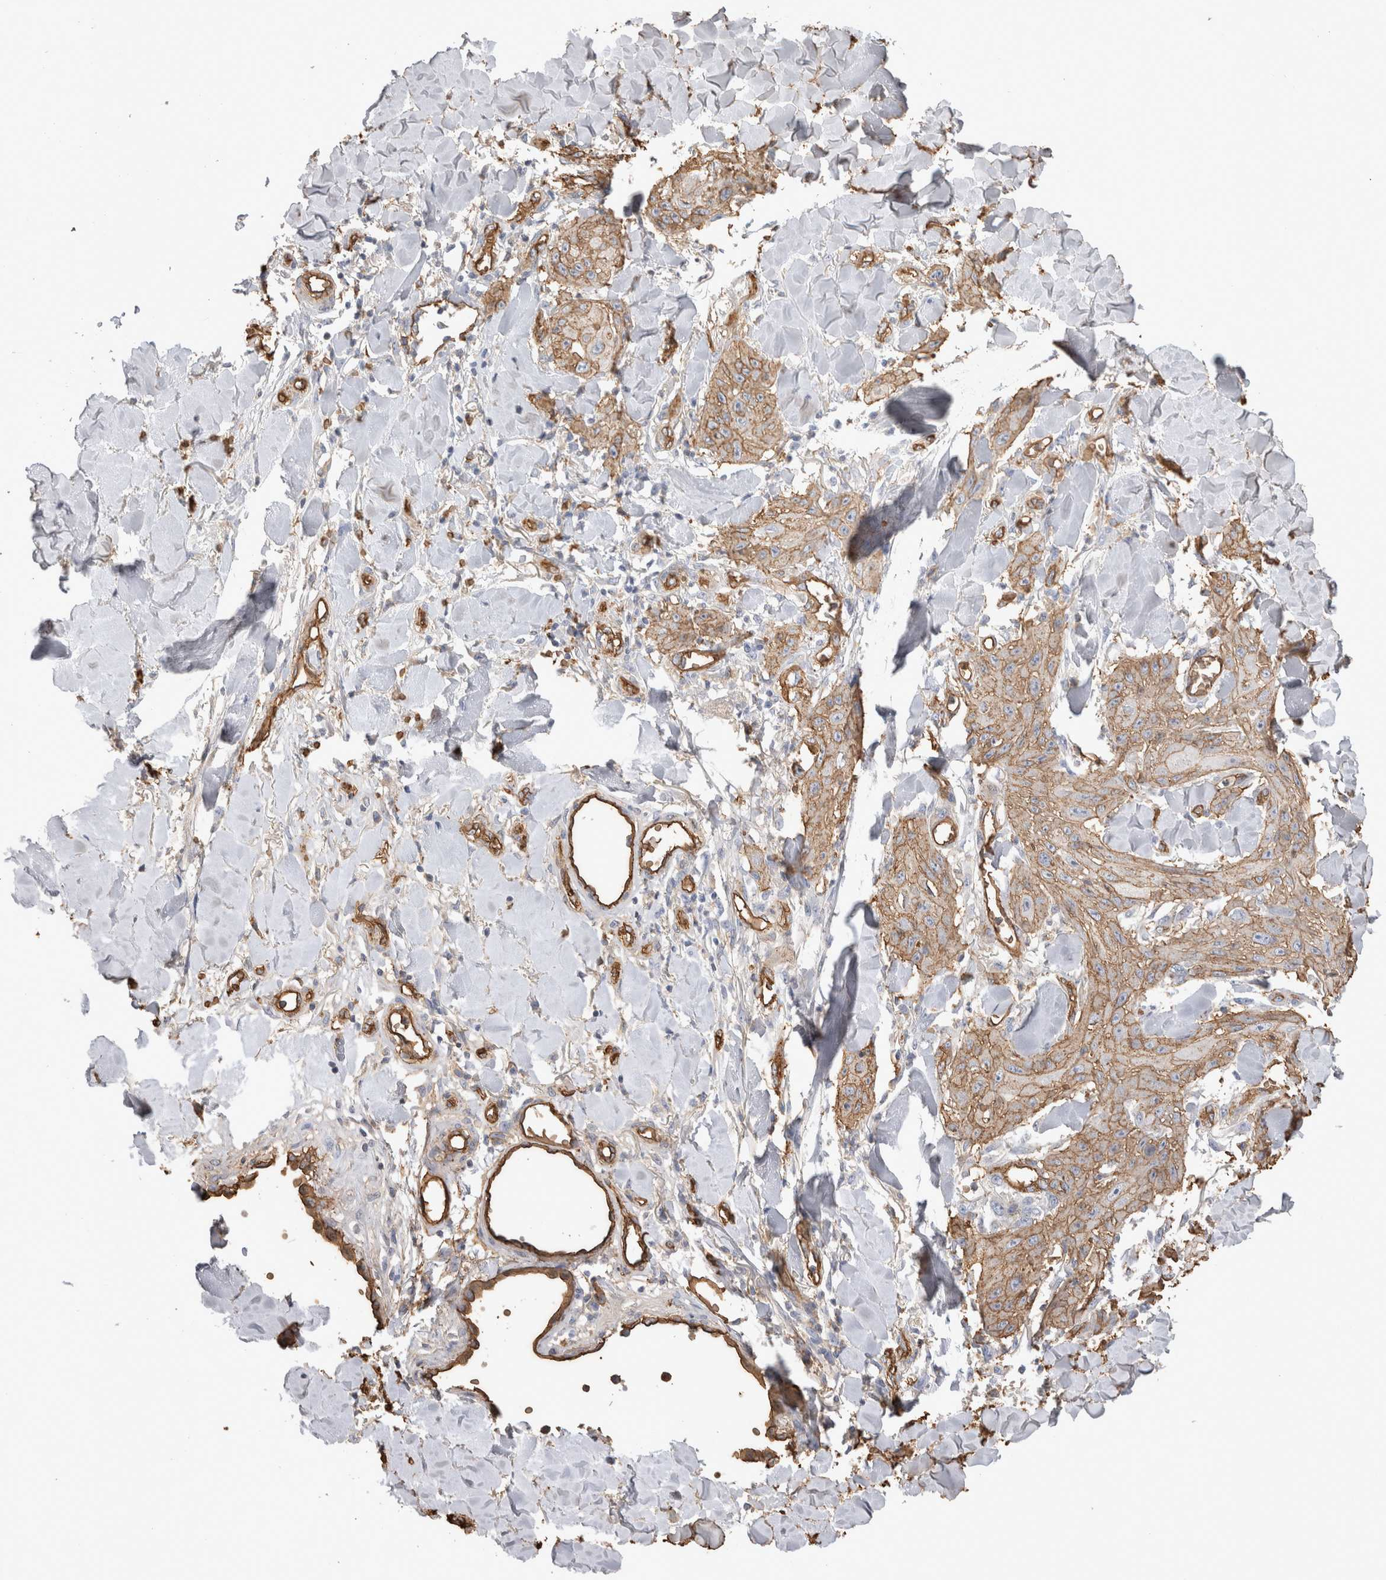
{"staining": {"intensity": "moderate", "quantity": ">75%", "location": "cytoplasmic/membranous"}, "tissue": "skin cancer", "cell_type": "Tumor cells", "image_type": "cancer", "snomed": [{"axis": "morphology", "description": "Squamous cell carcinoma, NOS"}, {"axis": "topography", "description": "Skin"}], "caption": "Human skin squamous cell carcinoma stained for a protein (brown) exhibits moderate cytoplasmic/membranous positive positivity in approximately >75% of tumor cells.", "gene": "IL17RC", "patient": {"sex": "male", "age": 74}}